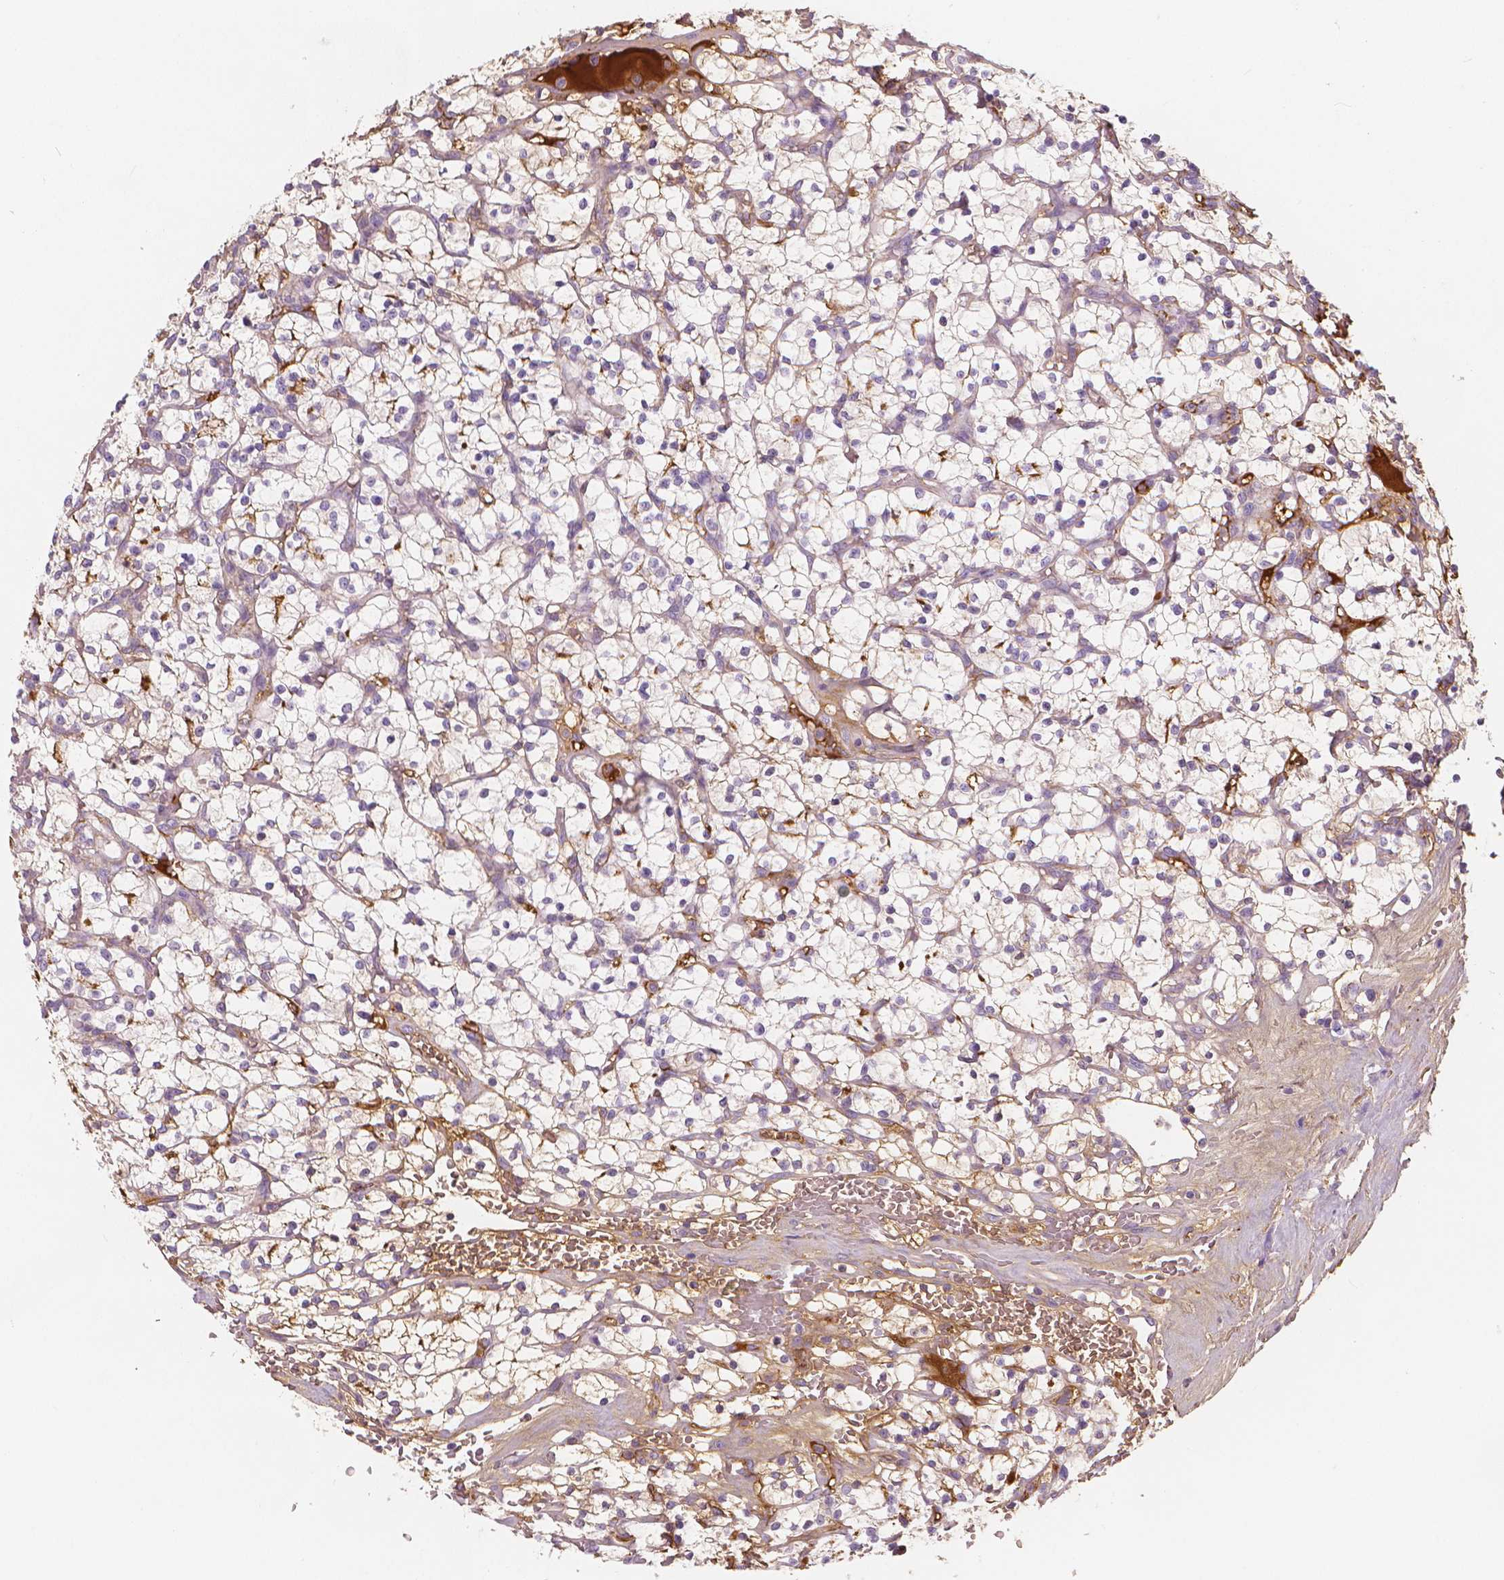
{"staining": {"intensity": "weak", "quantity": "<25%", "location": "cytoplasmic/membranous"}, "tissue": "renal cancer", "cell_type": "Tumor cells", "image_type": "cancer", "snomed": [{"axis": "morphology", "description": "Adenocarcinoma, NOS"}, {"axis": "topography", "description": "Kidney"}], "caption": "This is an immunohistochemistry histopathology image of renal cancer. There is no positivity in tumor cells.", "gene": "APOA4", "patient": {"sex": "female", "age": 64}}